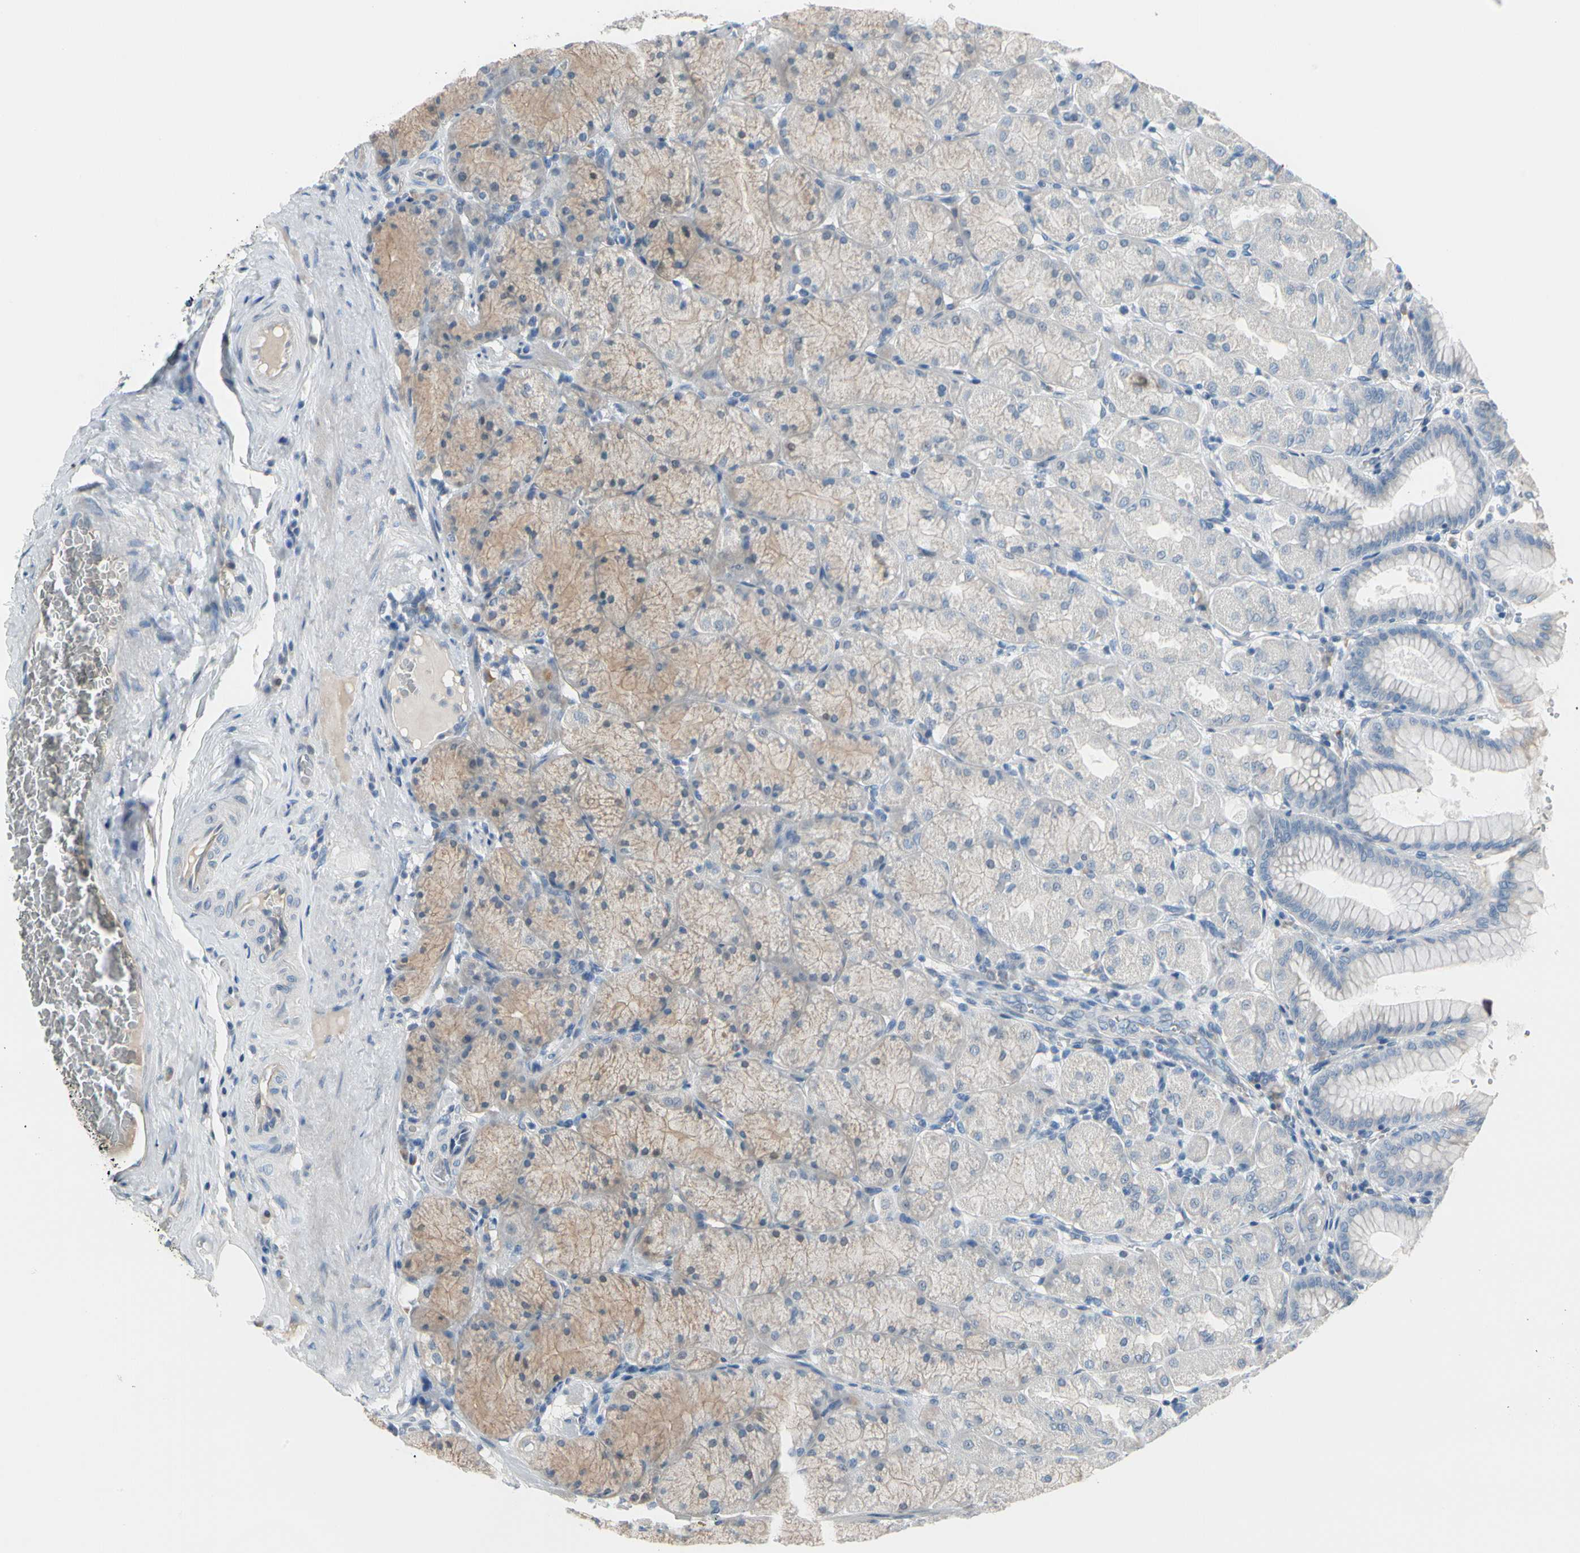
{"staining": {"intensity": "weak", "quantity": "25%-75%", "location": "cytoplasmic/membranous"}, "tissue": "stomach", "cell_type": "Glandular cells", "image_type": "normal", "snomed": [{"axis": "morphology", "description": "Normal tissue, NOS"}, {"axis": "topography", "description": "Stomach, upper"}], "caption": "Immunohistochemical staining of unremarkable human stomach shows weak cytoplasmic/membranous protein expression in about 25%-75% of glandular cells. The protein is stained brown, and the nuclei are stained in blue (DAB (3,3'-diaminobenzidine) IHC with brightfield microscopy, high magnification).", "gene": "STK40", "patient": {"sex": "female", "age": 56}}